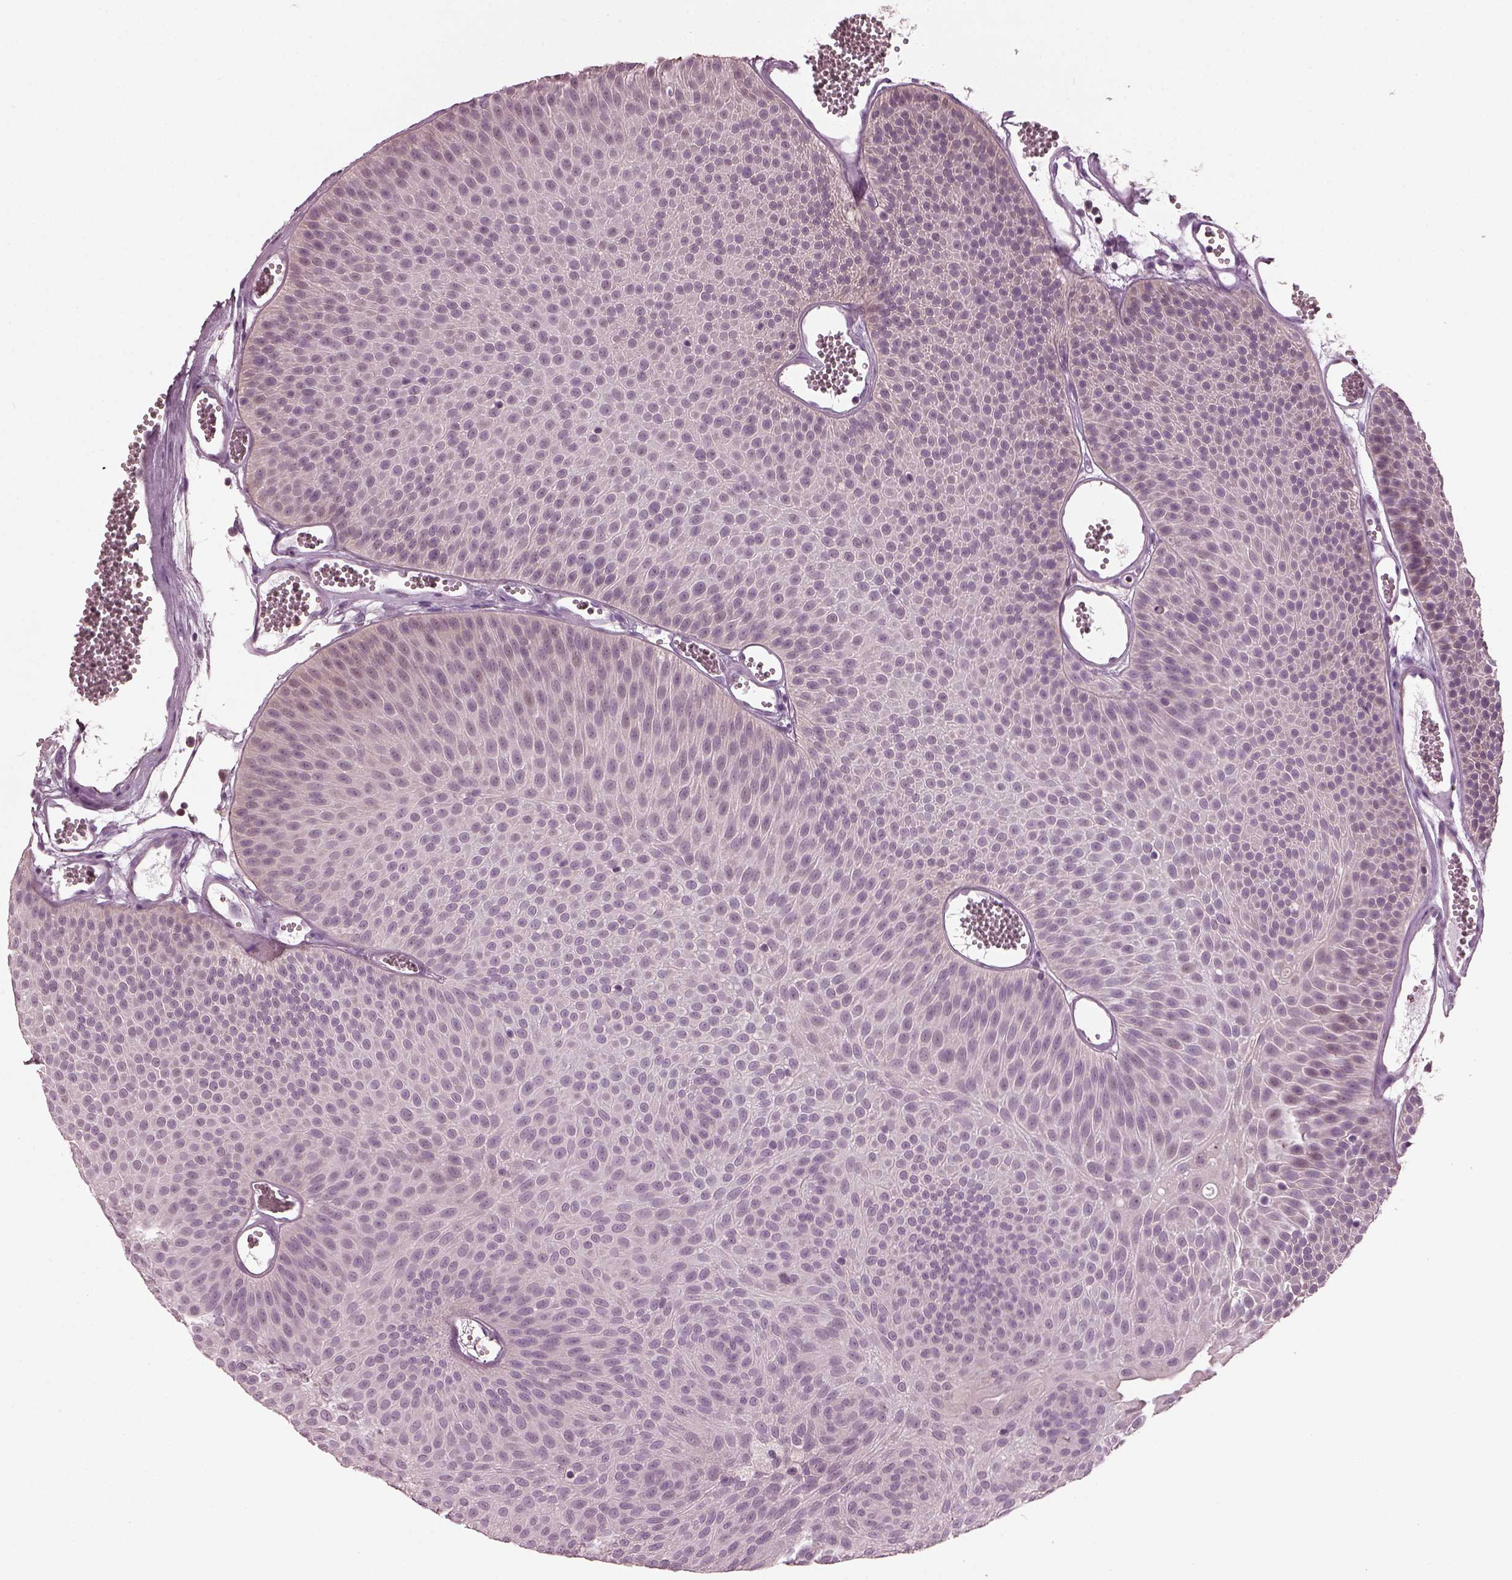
{"staining": {"intensity": "negative", "quantity": "none", "location": "none"}, "tissue": "urothelial cancer", "cell_type": "Tumor cells", "image_type": "cancer", "snomed": [{"axis": "morphology", "description": "Urothelial carcinoma, Low grade"}, {"axis": "topography", "description": "Urinary bladder"}], "caption": "A high-resolution histopathology image shows immunohistochemistry staining of urothelial cancer, which exhibits no significant positivity in tumor cells. (Stains: DAB (3,3'-diaminobenzidine) immunohistochemistry with hematoxylin counter stain, Microscopy: brightfield microscopy at high magnification).", "gene": "BFSP1", "patient": {"sex": "male", "age": 52}}